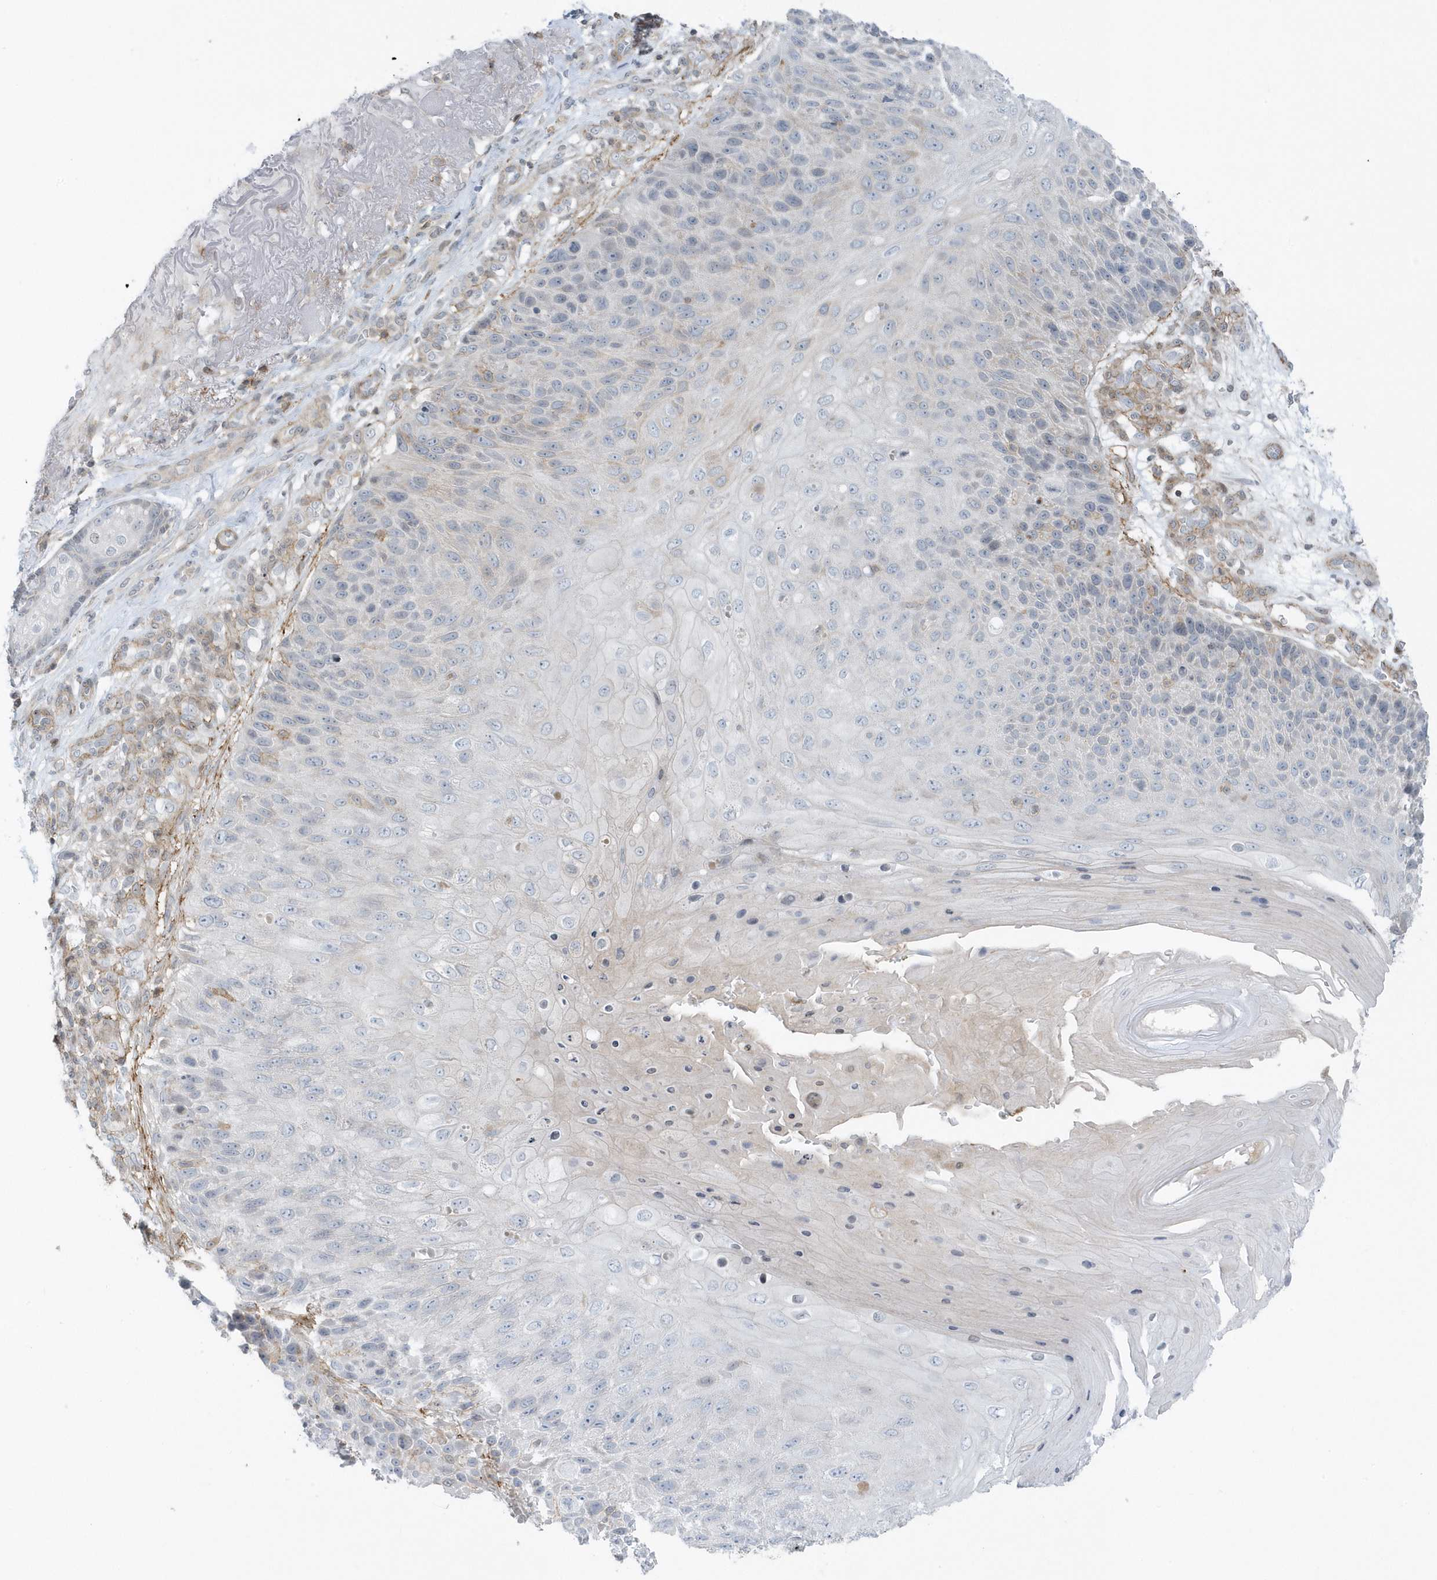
{"staining": {"intensity": "negative", "quantity": "none", "location": "none"}, "tissue": "skin cancer", "cell_type": "Tumor cells", "image_type": "cancer", "snomed": [{"axis": "morphology", "description": "Squamous cell carcinoma, NOS"}, {"axis": "topography", "description": "Skin"}], "caption": "This photomicrograph is of skin squamous cell carcinoma stained with IHC to label a protein in brown with the nuclei are counter-stained blue. There is no positivity in tumor cells.", "gene": "CACNB2", "patient": {"sex": "female", "age": 88}}